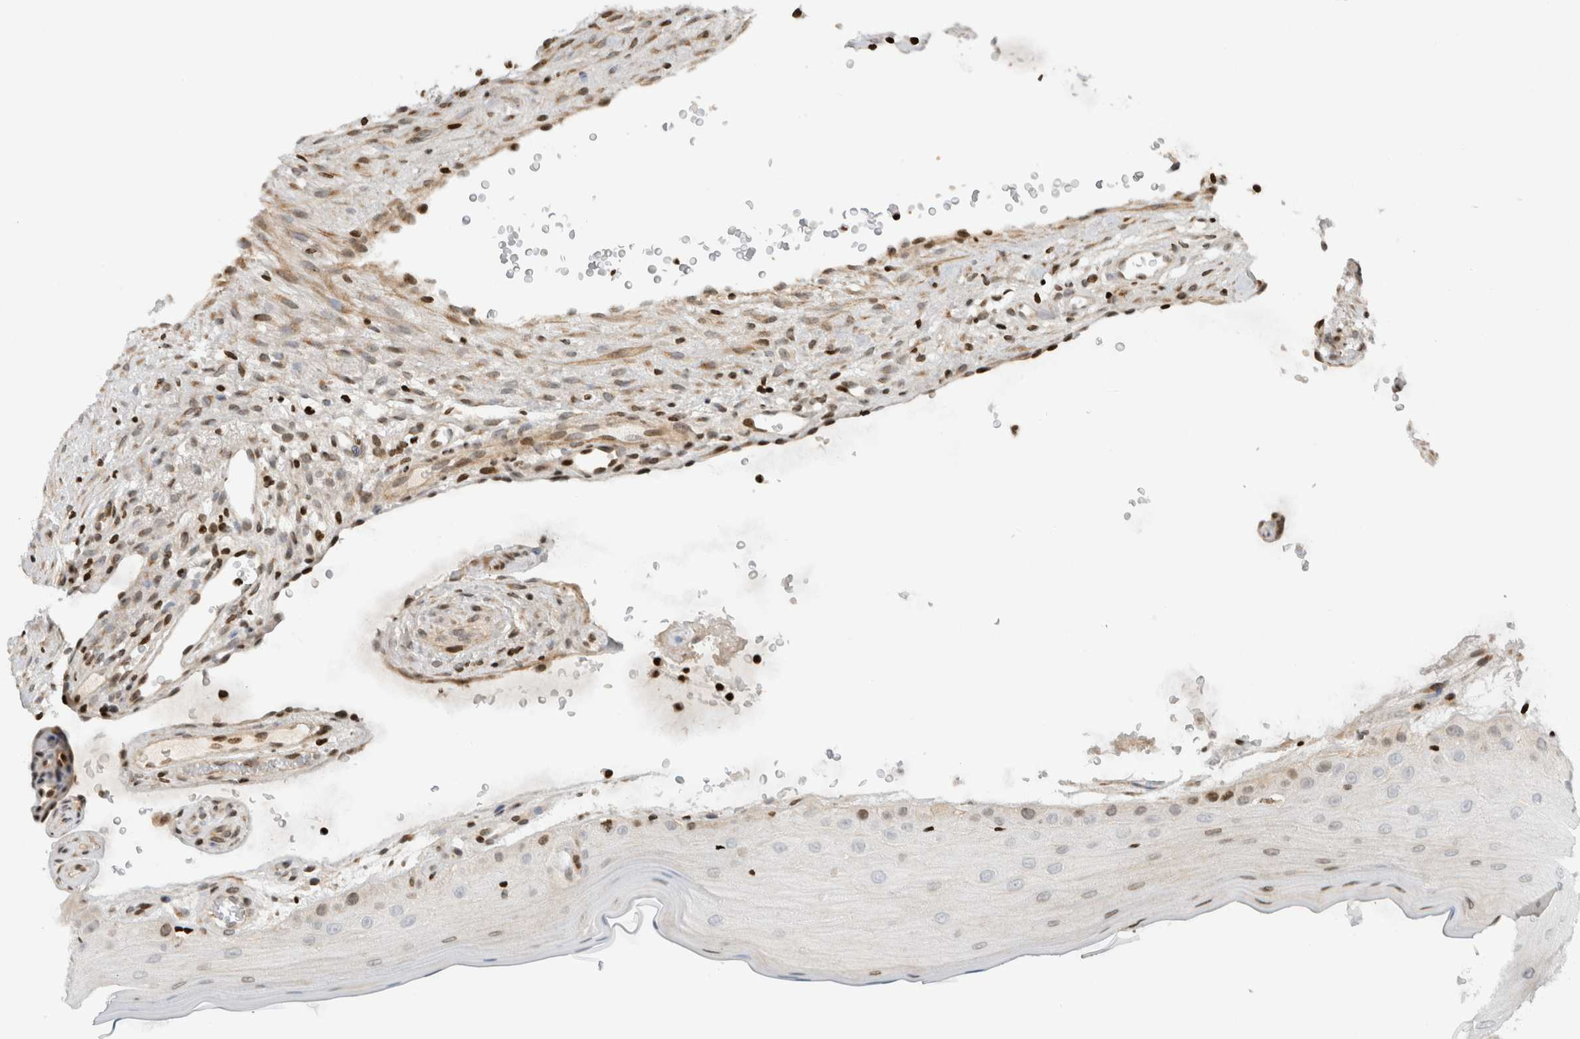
{"staining": {"intensity": "moderate", "quantity": "25%-75%", "location": "nuclear"}, "tissue": "oral mucosa", "cell_type": "Squamous epithelial cells", "image_type": "normal", "snomed": [{"axis": "morphology", "description": "Normal tissue, NOS"}, {"axis": "topography", "description": "Oral tissue"}], "caption": "A medium amount of moderate nuclear staining is present in about 25%-75% of squamous epithelial cells in unremarkable oral mucosa.", "gene": "GINS4", "patient": {"sex": "male", "age": 13}}